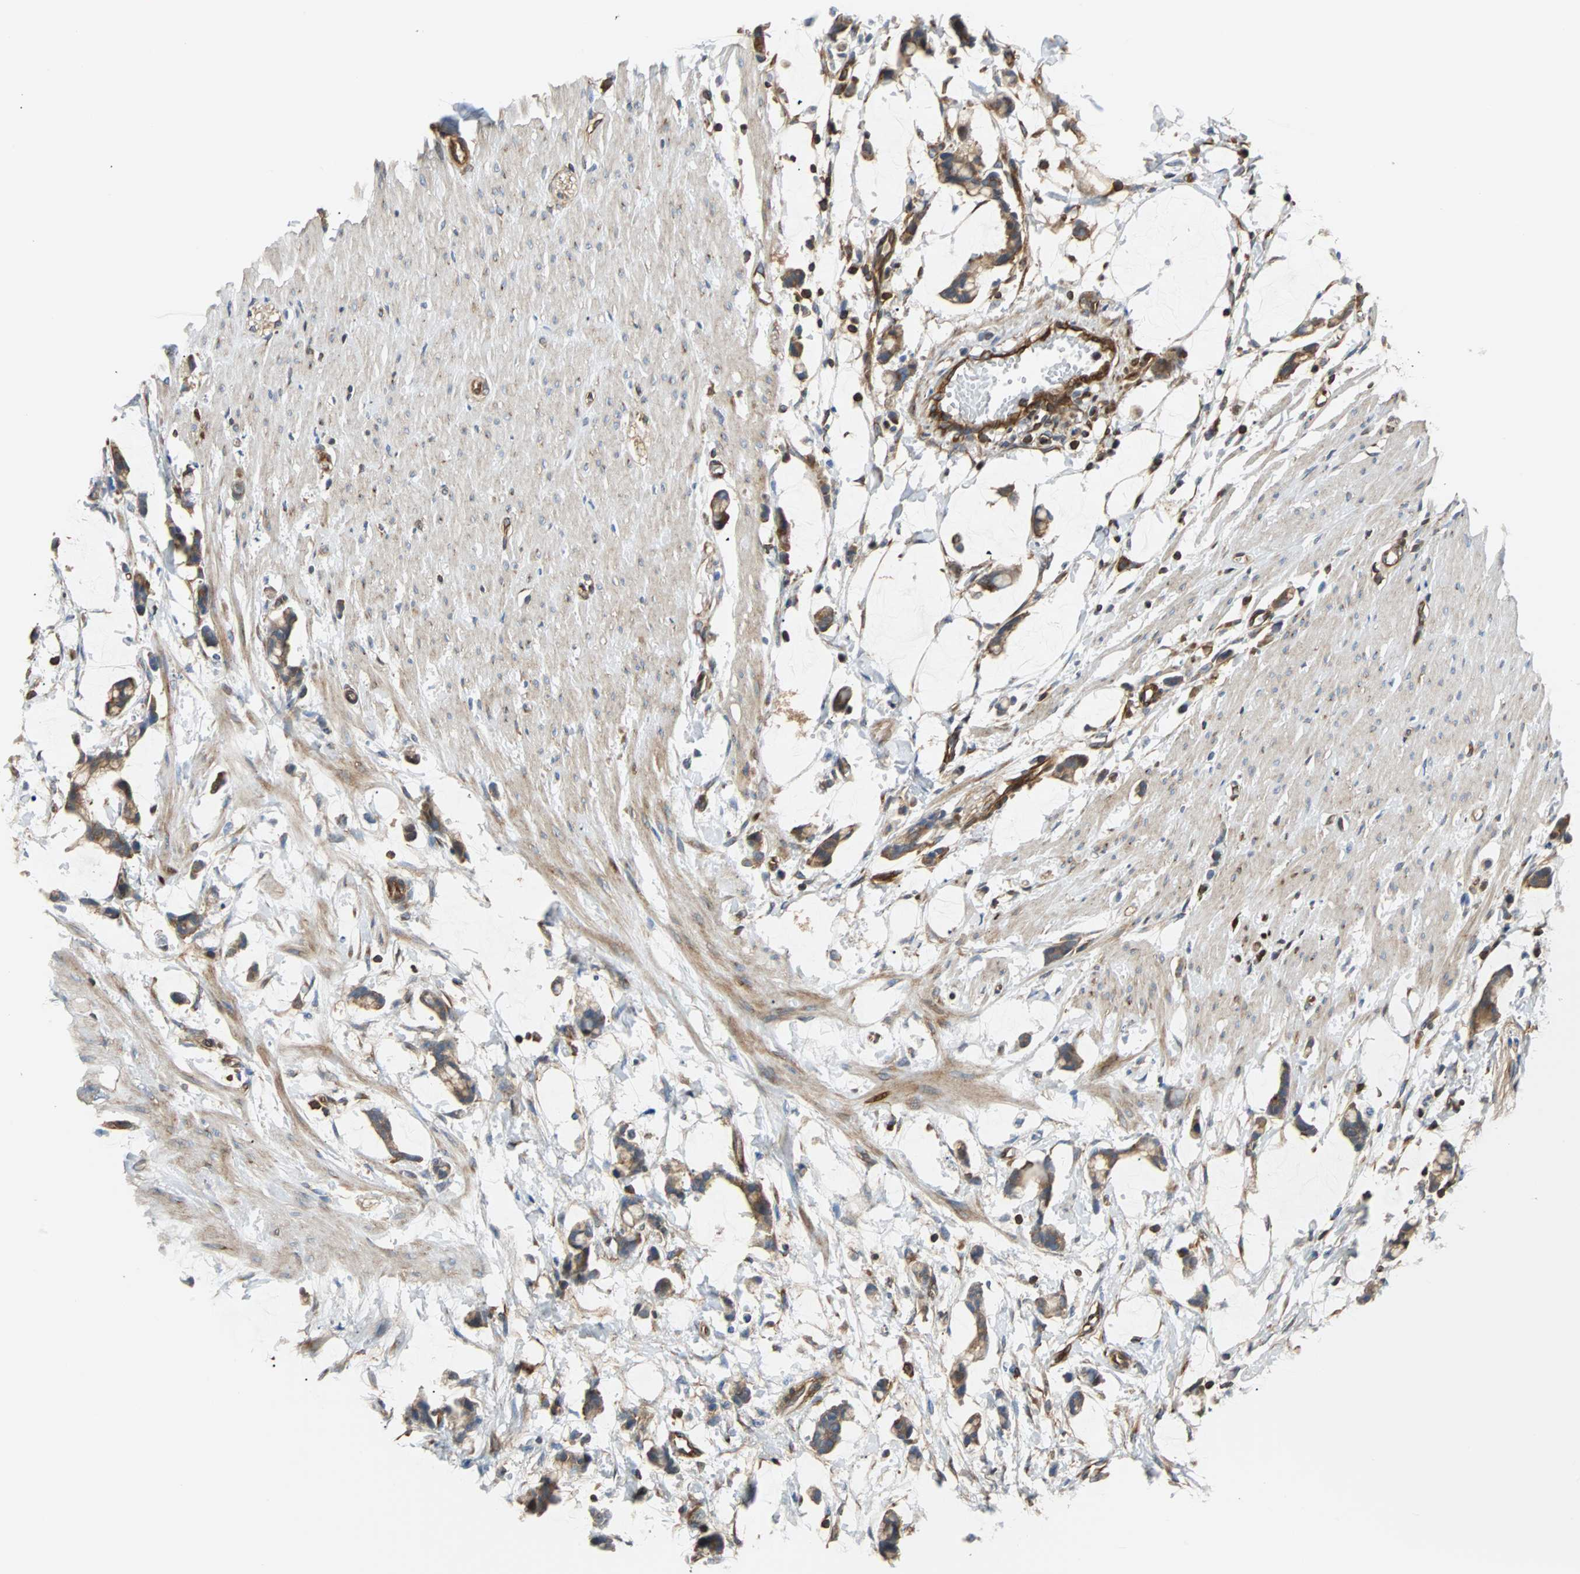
{"staining": {"intensity": "moderate", "quantity": ">75%", "location": "cytoplasmic/membranous"}, "tissue": "colorectal cancer", "cell_type": "Tumor cells", "image_type": "cancer", "snomed": [{"axis": "morphology", "description": "Adenocarcinoma, NOS"}, {"axis": "topography", "description": "Colon"}], "caption": "Colorectal adenocarcinoma stained for a protein (brown) demonstrates moderate cytoplasmic/membranous positive staining in about >75% of tumor cells.", "gene": "RELA", "patient": {"sex": "male", "age": 14}}